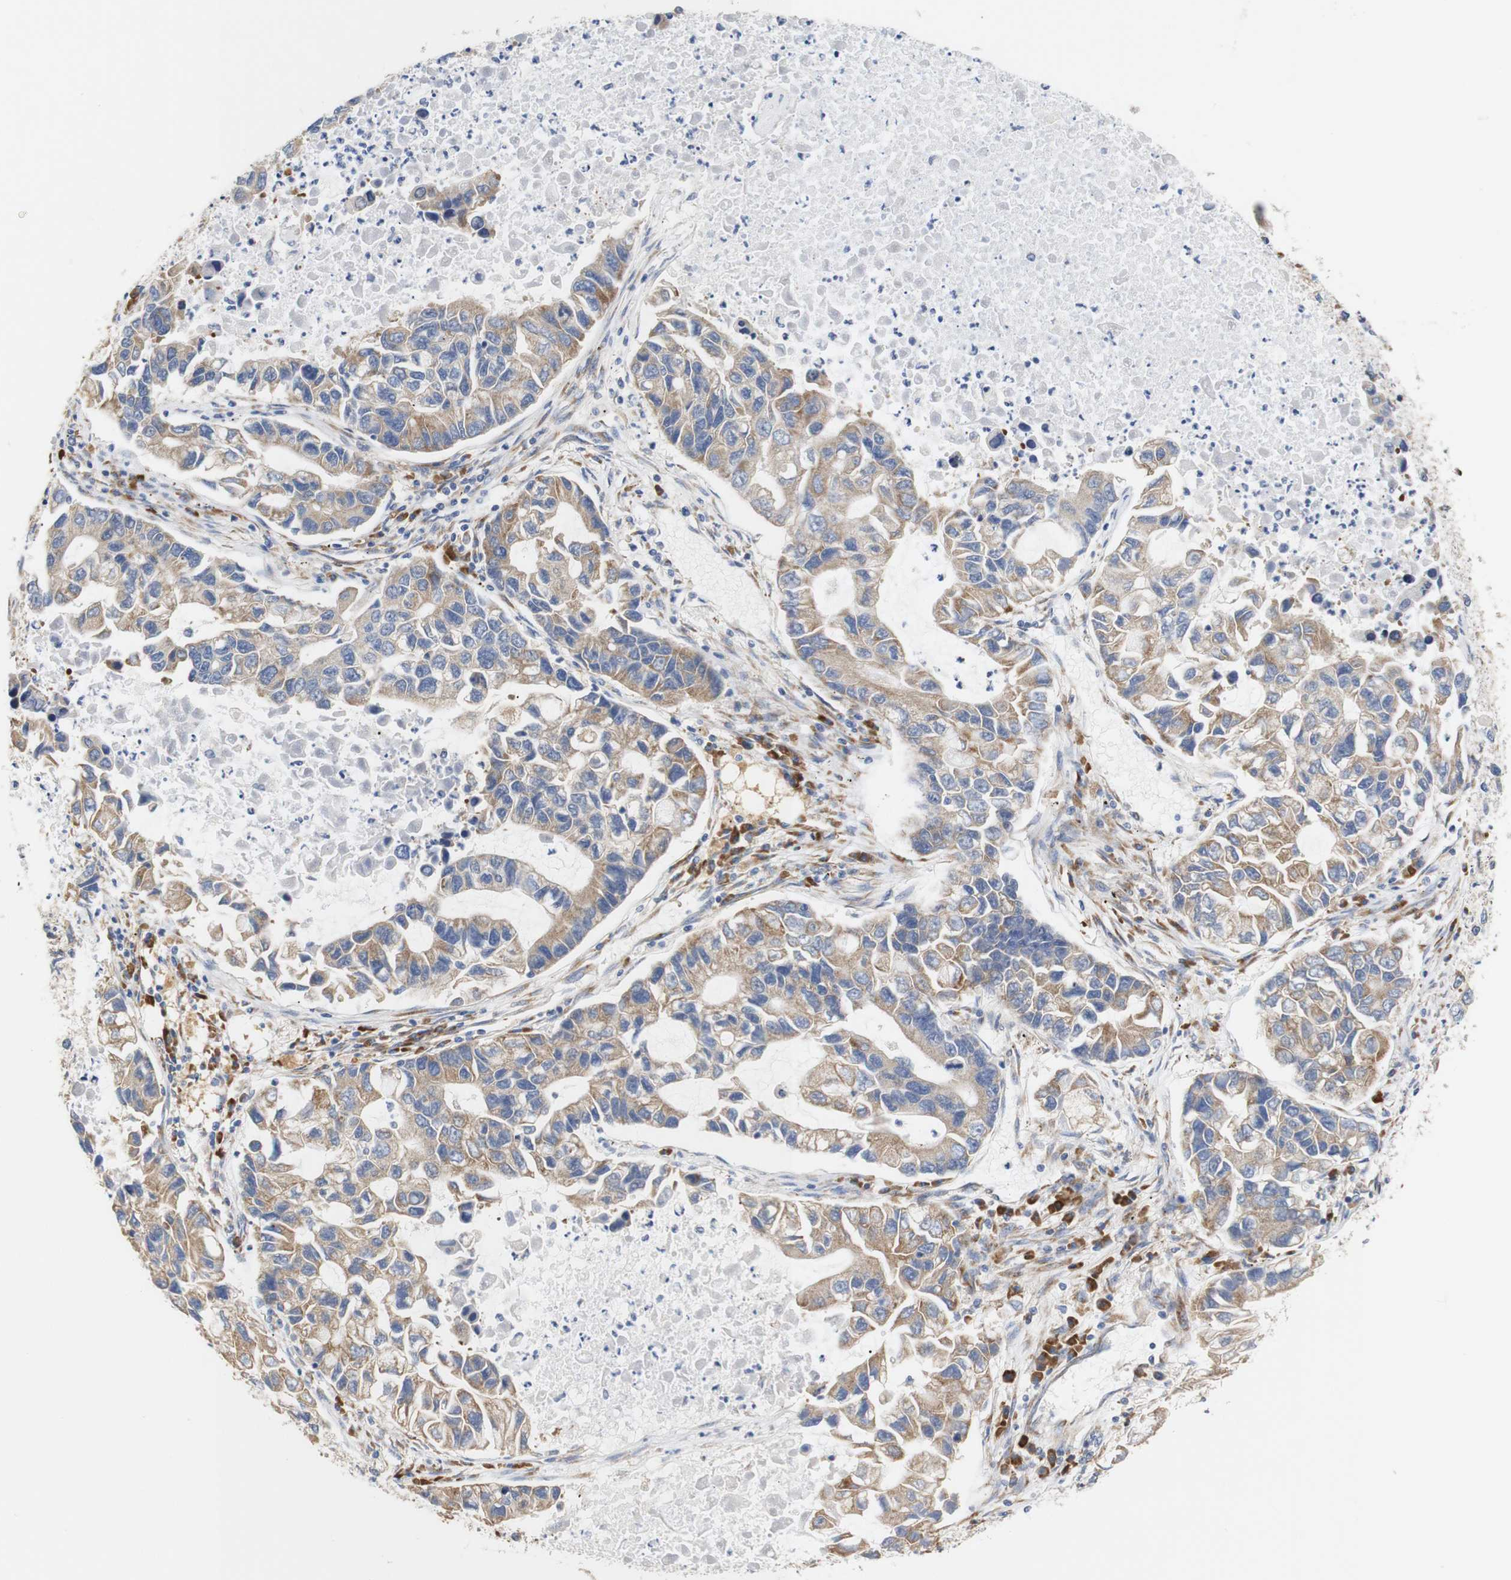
{"staining": {"intensity": "moderate", "quantity": ">75%", "location": "cytoplasmic/membranous"}, "tissue": "lung cancer", "cell_type": "Tumor cells", "image_type": "cancer", "snomed": [{"axis": "morphology", "description": "Adenocarcinoma, NOS"}, {"axis": "topography", "description": "Lung"}], "caption": "Immunohistochemistry photomicrograph of adenocarcinoma (lung) stained for a protein (brown), which exhibits medium levels of moderate cytoplasmic/membranous positivity in approximately >75% of tumor cells.", "gene": "TRIM5", "patient": {"sex": "female", "age": 51}}